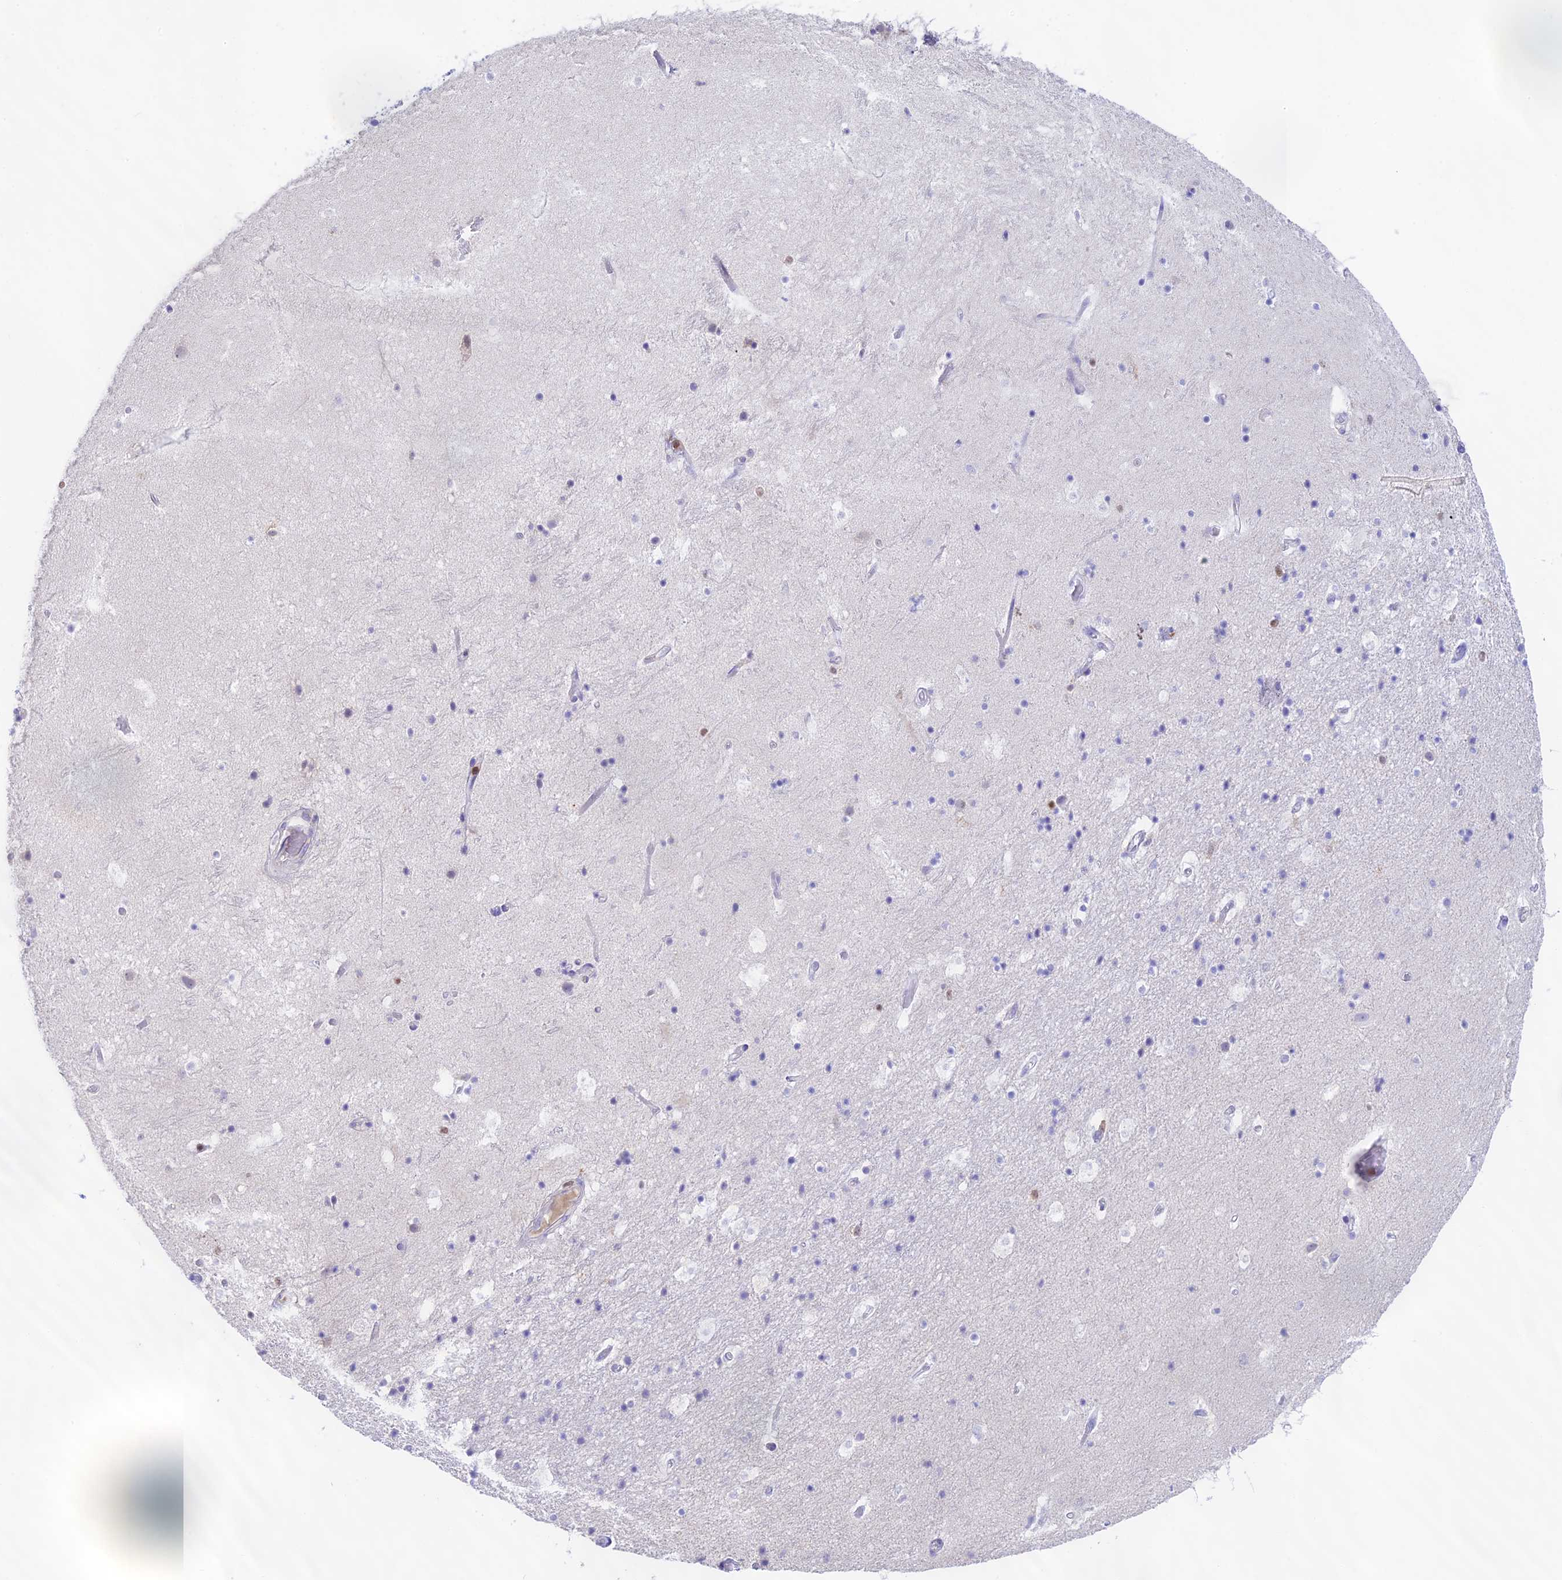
{"staining": {"intensity": "negative", "quantity": "none", "location": "none"}, "tissue": "hippocampus", "cell_type": "Glial cells", "image_type": "normal", "snomed": [{"axis": "morphology", "description": "Normal tissue, NOS"}, {"axis": "topography", "description": "Hippocampus"}], "caption": "Glial cells are negative for protein expression in unremarkable human hippocampus. (DAB (3,3'-diaminobenzidine) immunohistochemistry visualized using brightfield microscopy, high magnification).", "gene": "DENND1C", "patient": {"sex": "female", "age": 52}}